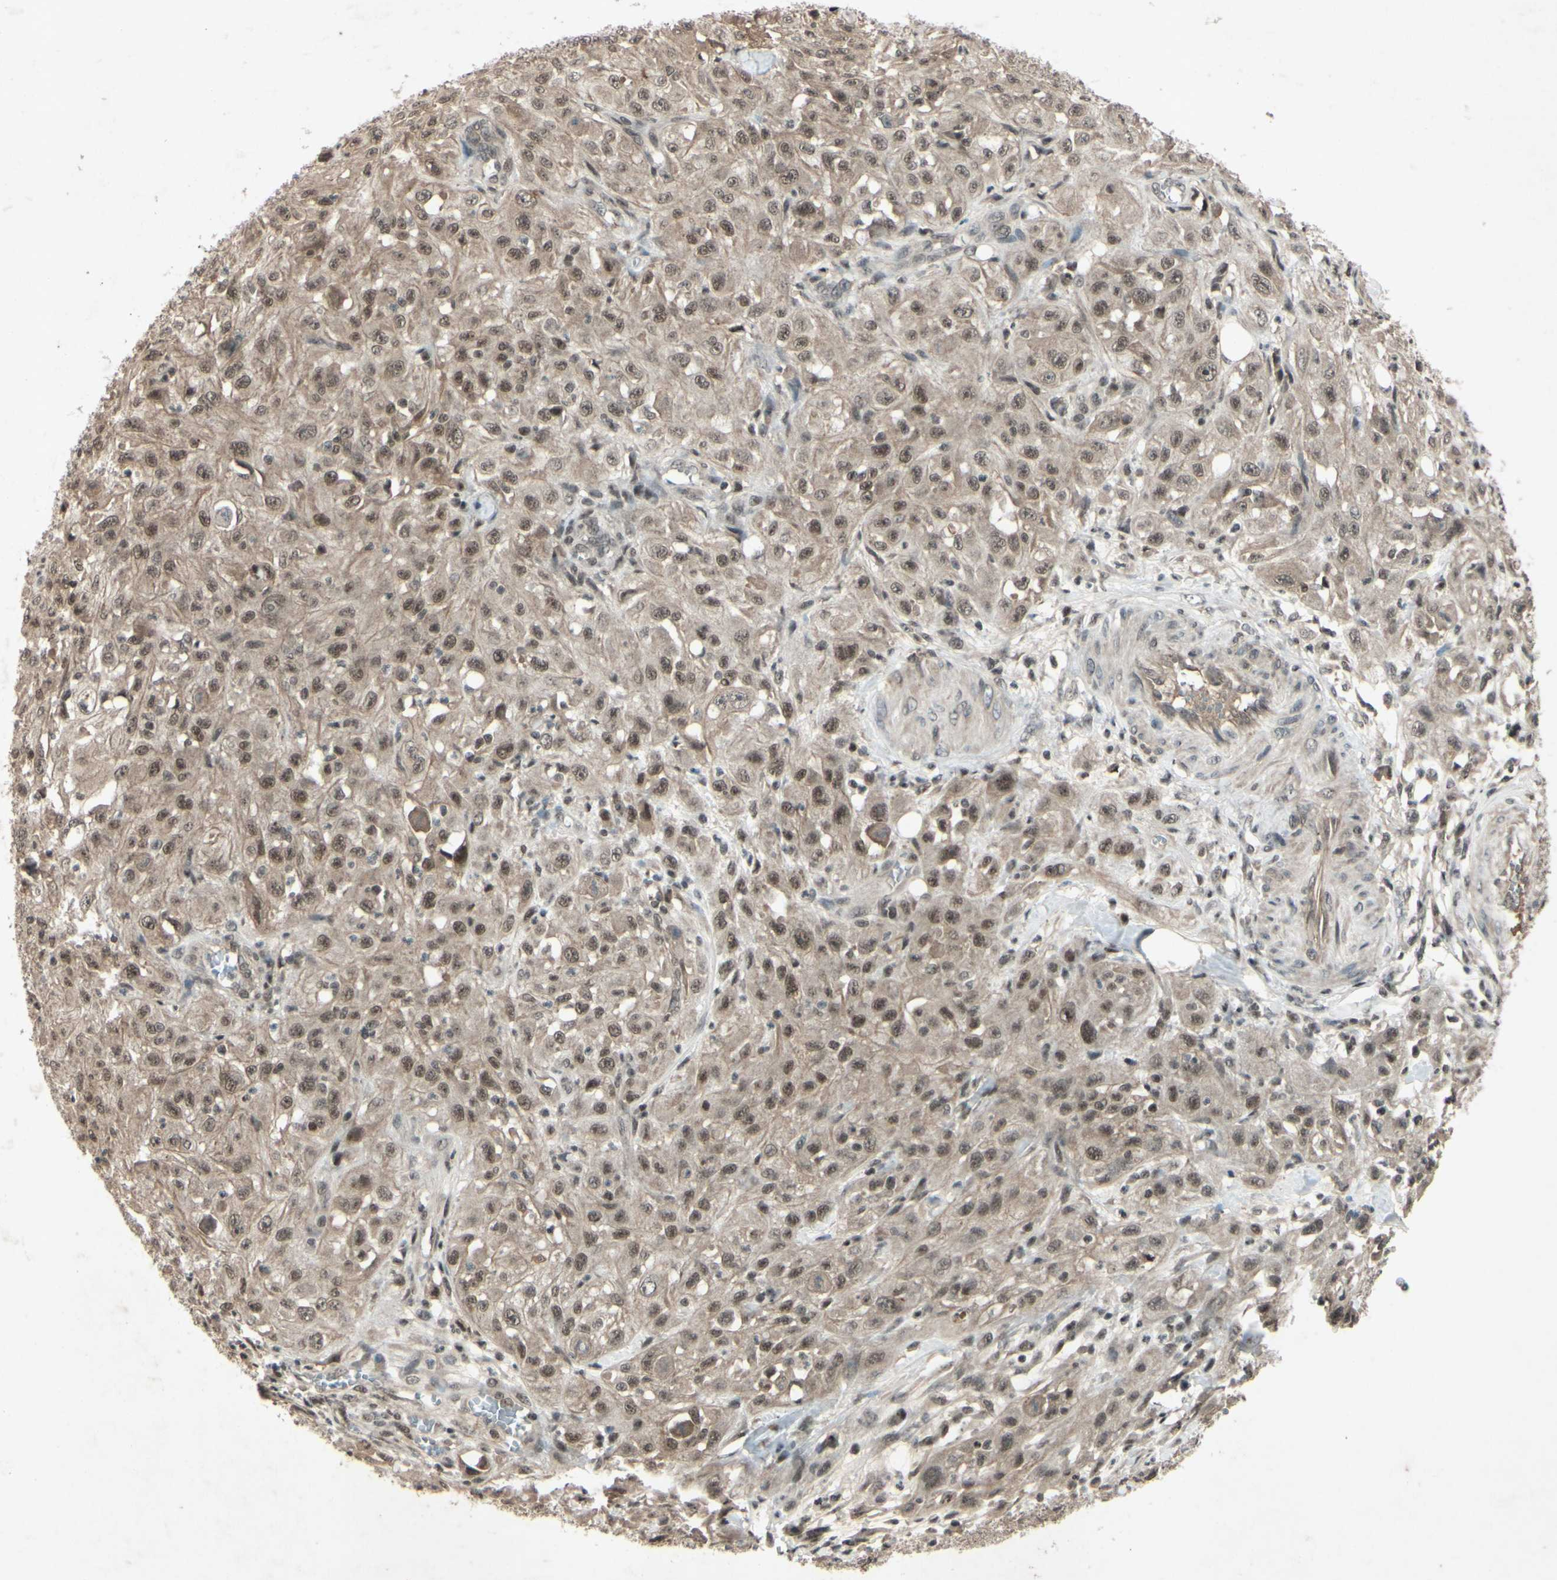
{"staining": {"intensity": "moderate", "quantity": ">75%", "location": "cytoplasmic/membranous,nuclear"}, "tissue": "skin cancer", "cell_type": "Tumor cells", "image_type": "cancer", "snomed": [{"axis": "morphology", "description": "Squamous cell carcinoma, NOS"}, {"axis": "morphology", "description": "Squamous cell carcinoma, metastatic, NOS"}, {"axis": "topography", "description": "Skin"}, {"axis": "topography", "description": "Lymph node"}], "caption": "Moderate cytoplasmic/membranous and nuclear protein expression is seen in approximately >75% of tumor cells in skin squamous cell carcinoma.", "gene": "SNW1", "patient": {"sex": "male", "age": 75}}